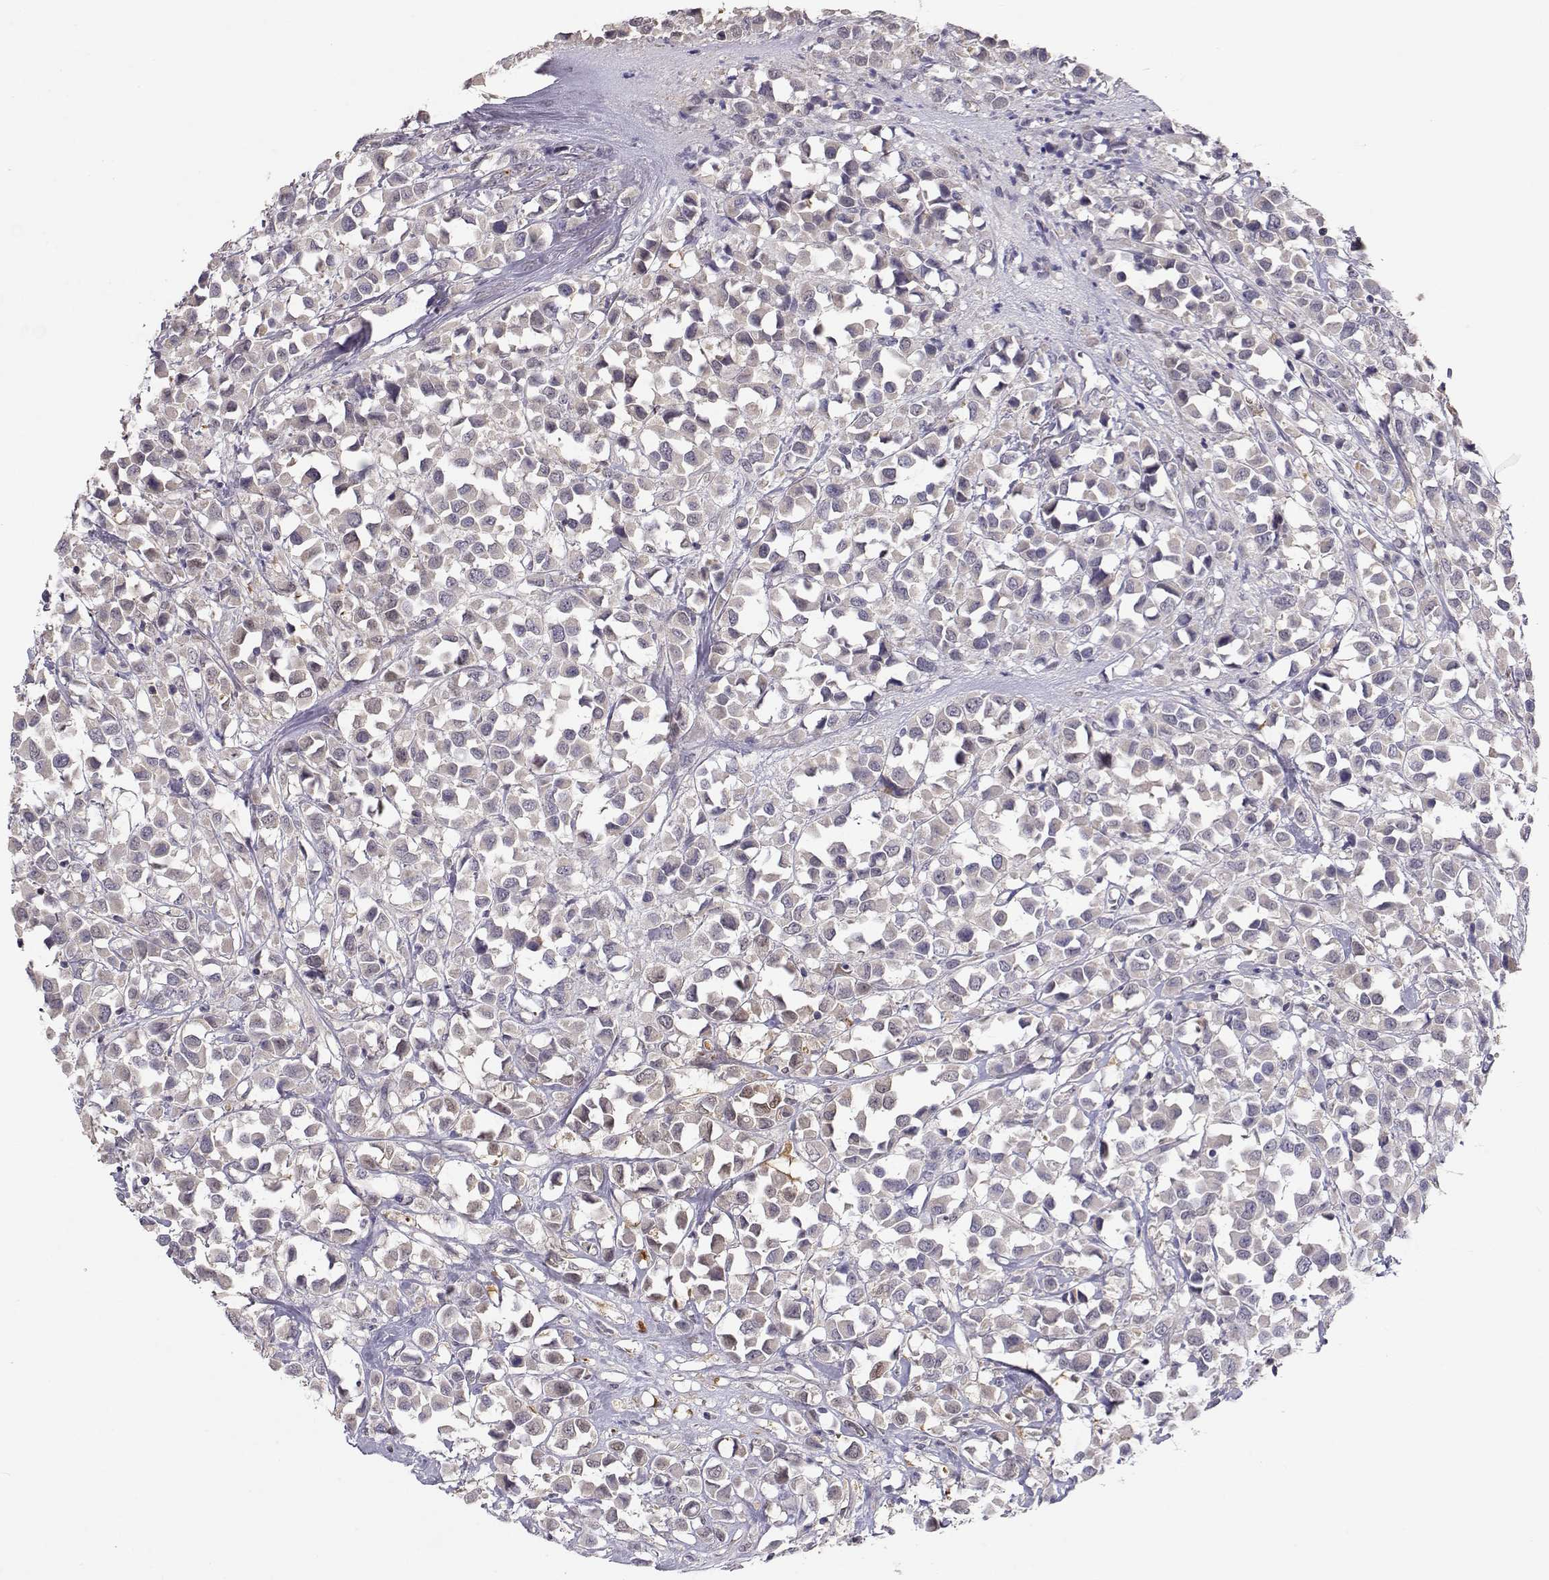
{"staining": {"intensity": "negative", "quantity": "none", "location": "none"}, "tissue": "breast cancer", "cell_type": "Tumor cells", "image_type": "cancer", "snomed": [{"axis": "morphology", "description": "Duct carcinoma"}, {"axis": "topography", "description": "Breast"}], "caption": "A high-resolution photomicrograph shows immunohistochemistry (IHC) staining of breast cancer, which demonstrates no significant staining in tumor cells.", "gene": "NCAM2", "patient": {"sex": "female", "age": 61}}